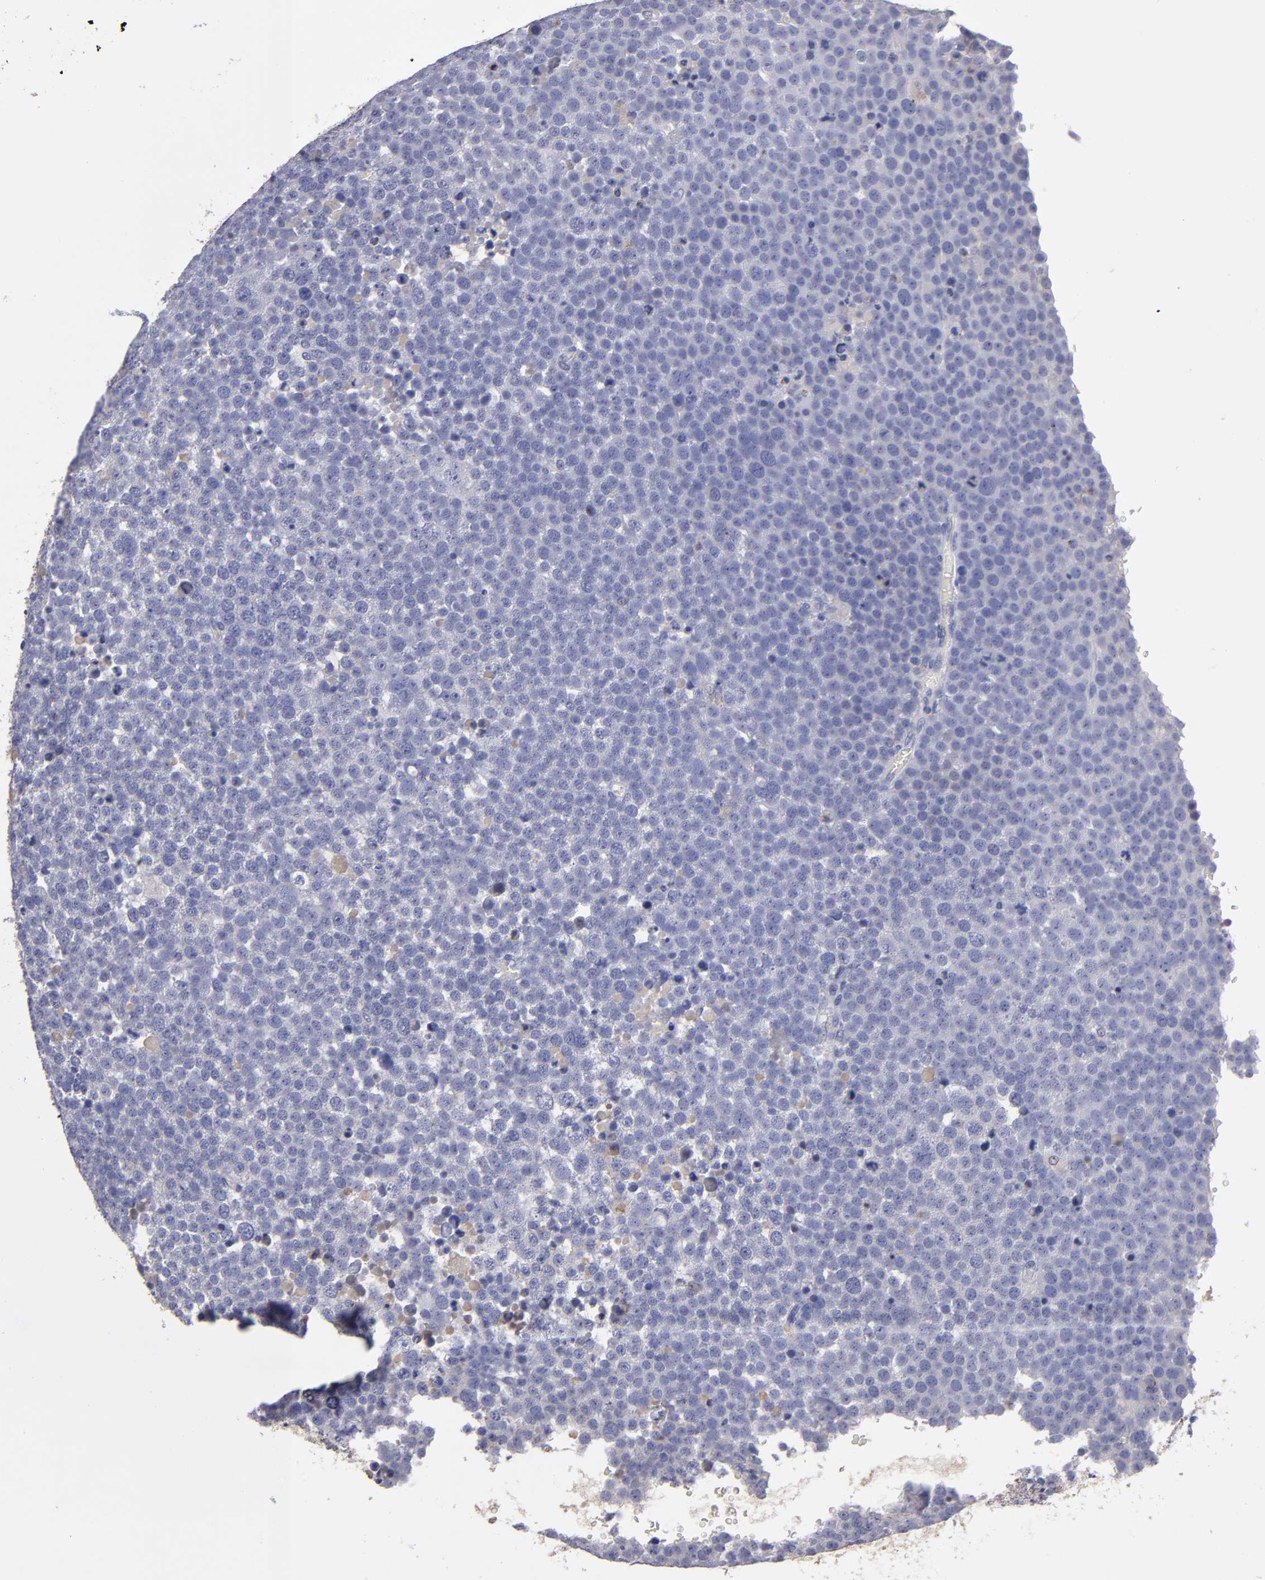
{"staining": {"intensity": "weak", "quantity": "<25%", "location": "cytoplasmic/membranous"}, "tissue": "testis cancer", "cell_type": "Tumor cells", "image_type": "cancer", "snomed": [{"axis": "morphology", "description": "Seminoma, NOS"}, {"axis": "topography", "description": "Testis"}], "caption": "Immunohistochemistry (IHC) histopathology image of human testis cancer (seminoma) stained for a protein (brown), which shows no positivity in tumor cells.", "gene": "CDH3", "patient": {"sex": "male", "age": 71}}